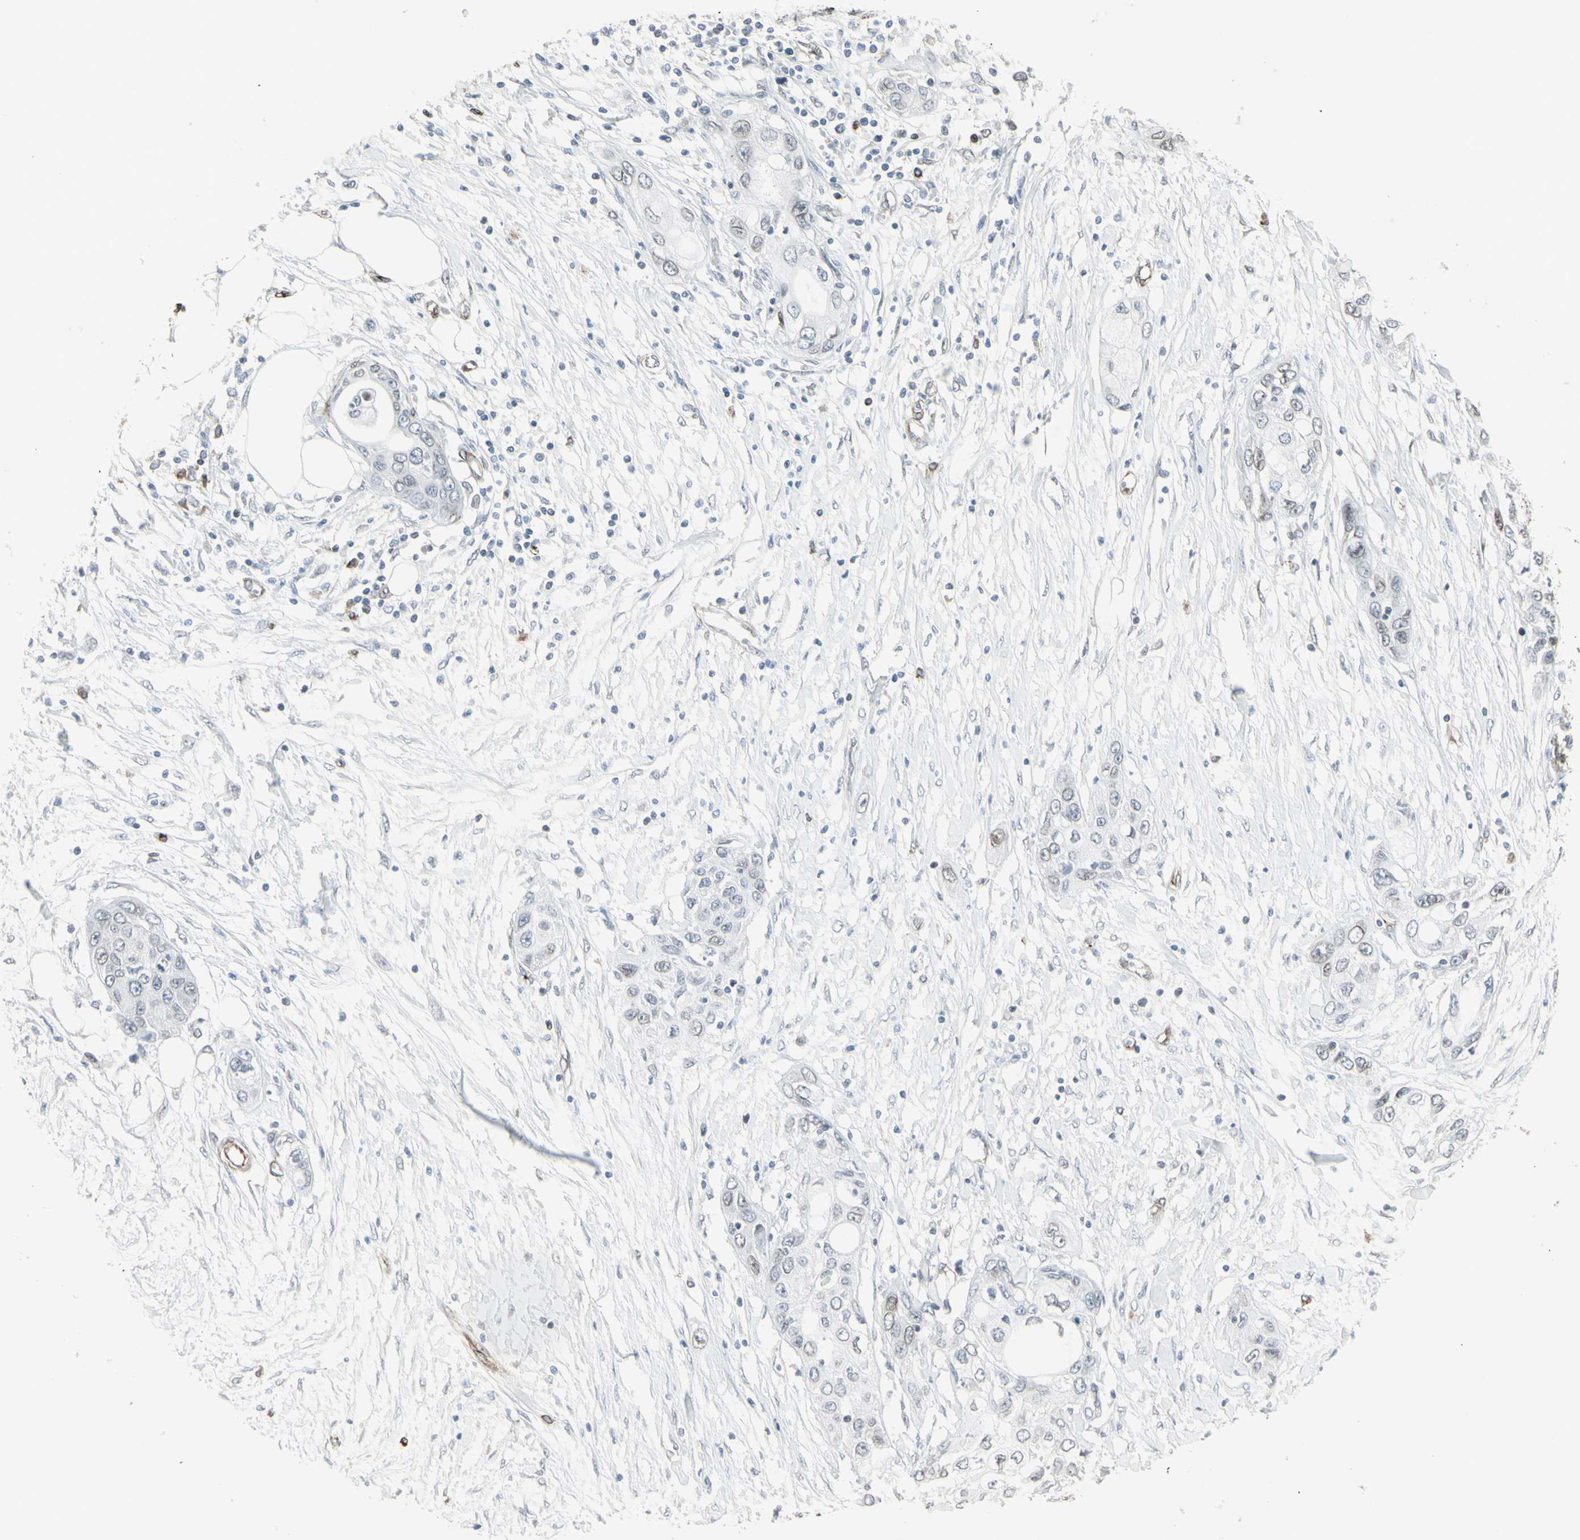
{"staining": {"intensity": "negative", "quantity": "none", "location": "none"}, "tissue": "pancreatic cancer", "cell_type": "Tumor cells", "image_type": "cancer", "snomed": [{"axis": "morphology", "description": "Adenocarcinoma, NOS"}, {"axis": "topography", "description": "Pancreas"}], "caption": "Immunohistochemistry (IHC) image of neoplastic tissue: pancreatic cancer stained with DAB (3,3'-diaminobenzidine) shows no significant protein expression in tumor cells.", "gene": "DTX3L", "patient": {"sex": "female", "age": 70}}